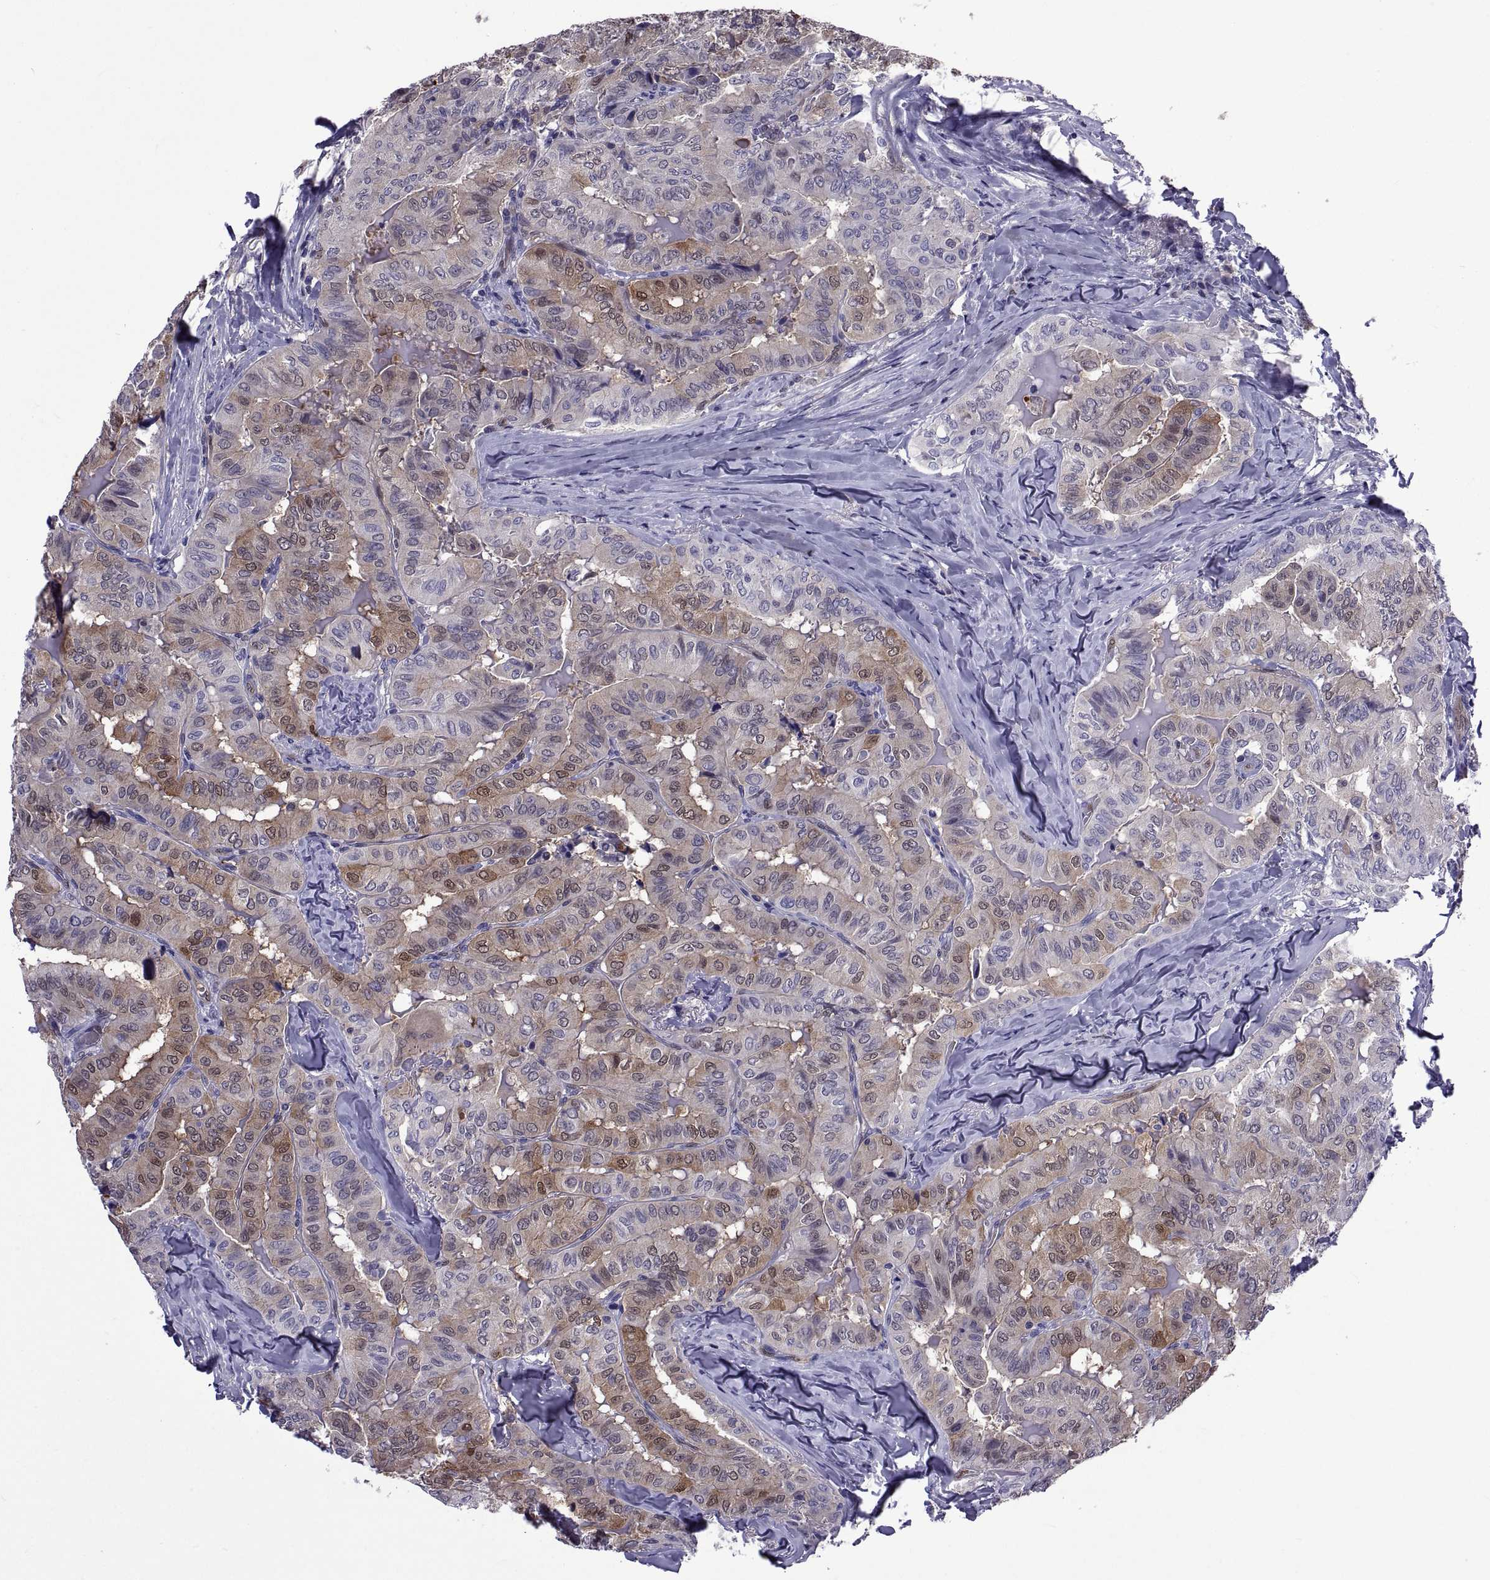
{"staining": {"intensity": "moderate", "quantity": "<25%", "location": "cytoplasmic/membranous"}, "tissue": "thyroid cancer", "cell_type": "Tumor cells", "image_type": "cancer", "snomed": [{"axis": "morphology", "description": "Papillary adenocarcinoma, NOS"}, {"axis": "topography", "description": "Thyroid gland"}], "caption": "Moderate cytoplasmic/membranous protein positivity is present in about <25% of tumor cells in papillary adenocarcinoma (thyroid).", "gene": "LCN9", "patient": {"sex": "female", "age": 68}}